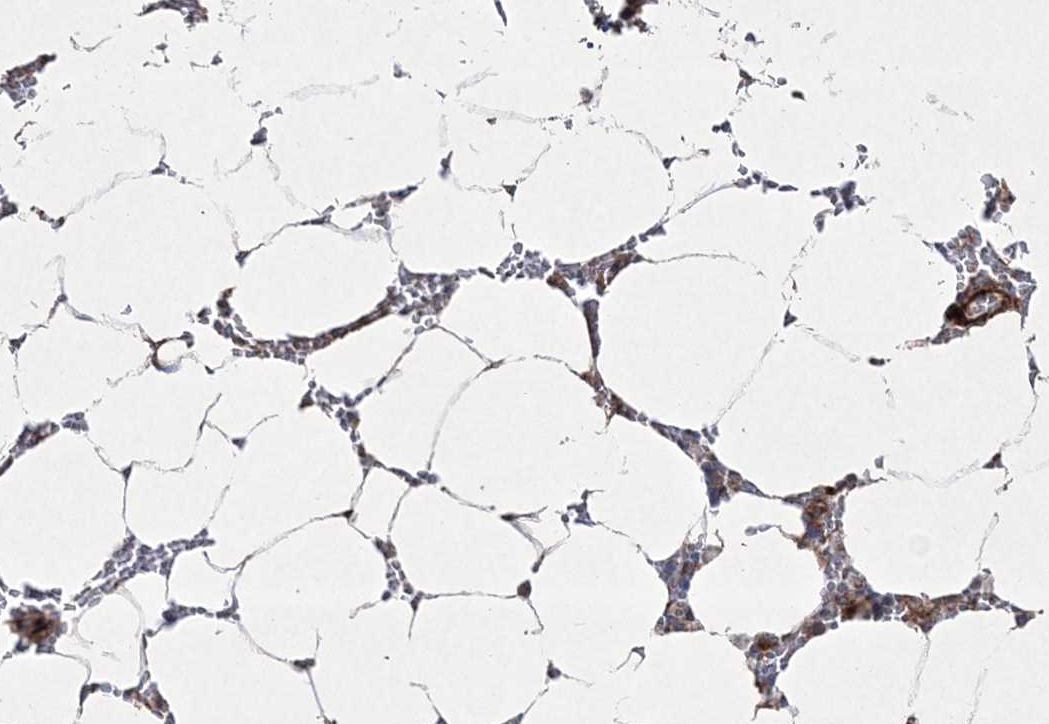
{"staining": {"intensity": "strong", "quantity": "25%-75%", "location": "cytoplasmic/membranous"}, "tissue": "bone marrow", "cell_type": "Hematopoietic cells", "image_type": "normal", "snomed": [{"axis": "morphology", "description": "Normal tissue, NOS"}, {"axis": "topography", "description": "Bone marrow"}], "caption": "This is a histology image of immunohistochemistry staining of normal bone marrow, which shows strong staining in the cytoplasmic/membranous of hematopoietic cells.", "gene": "RICTOR", "patient": {"sex": "male", "age": 70}}